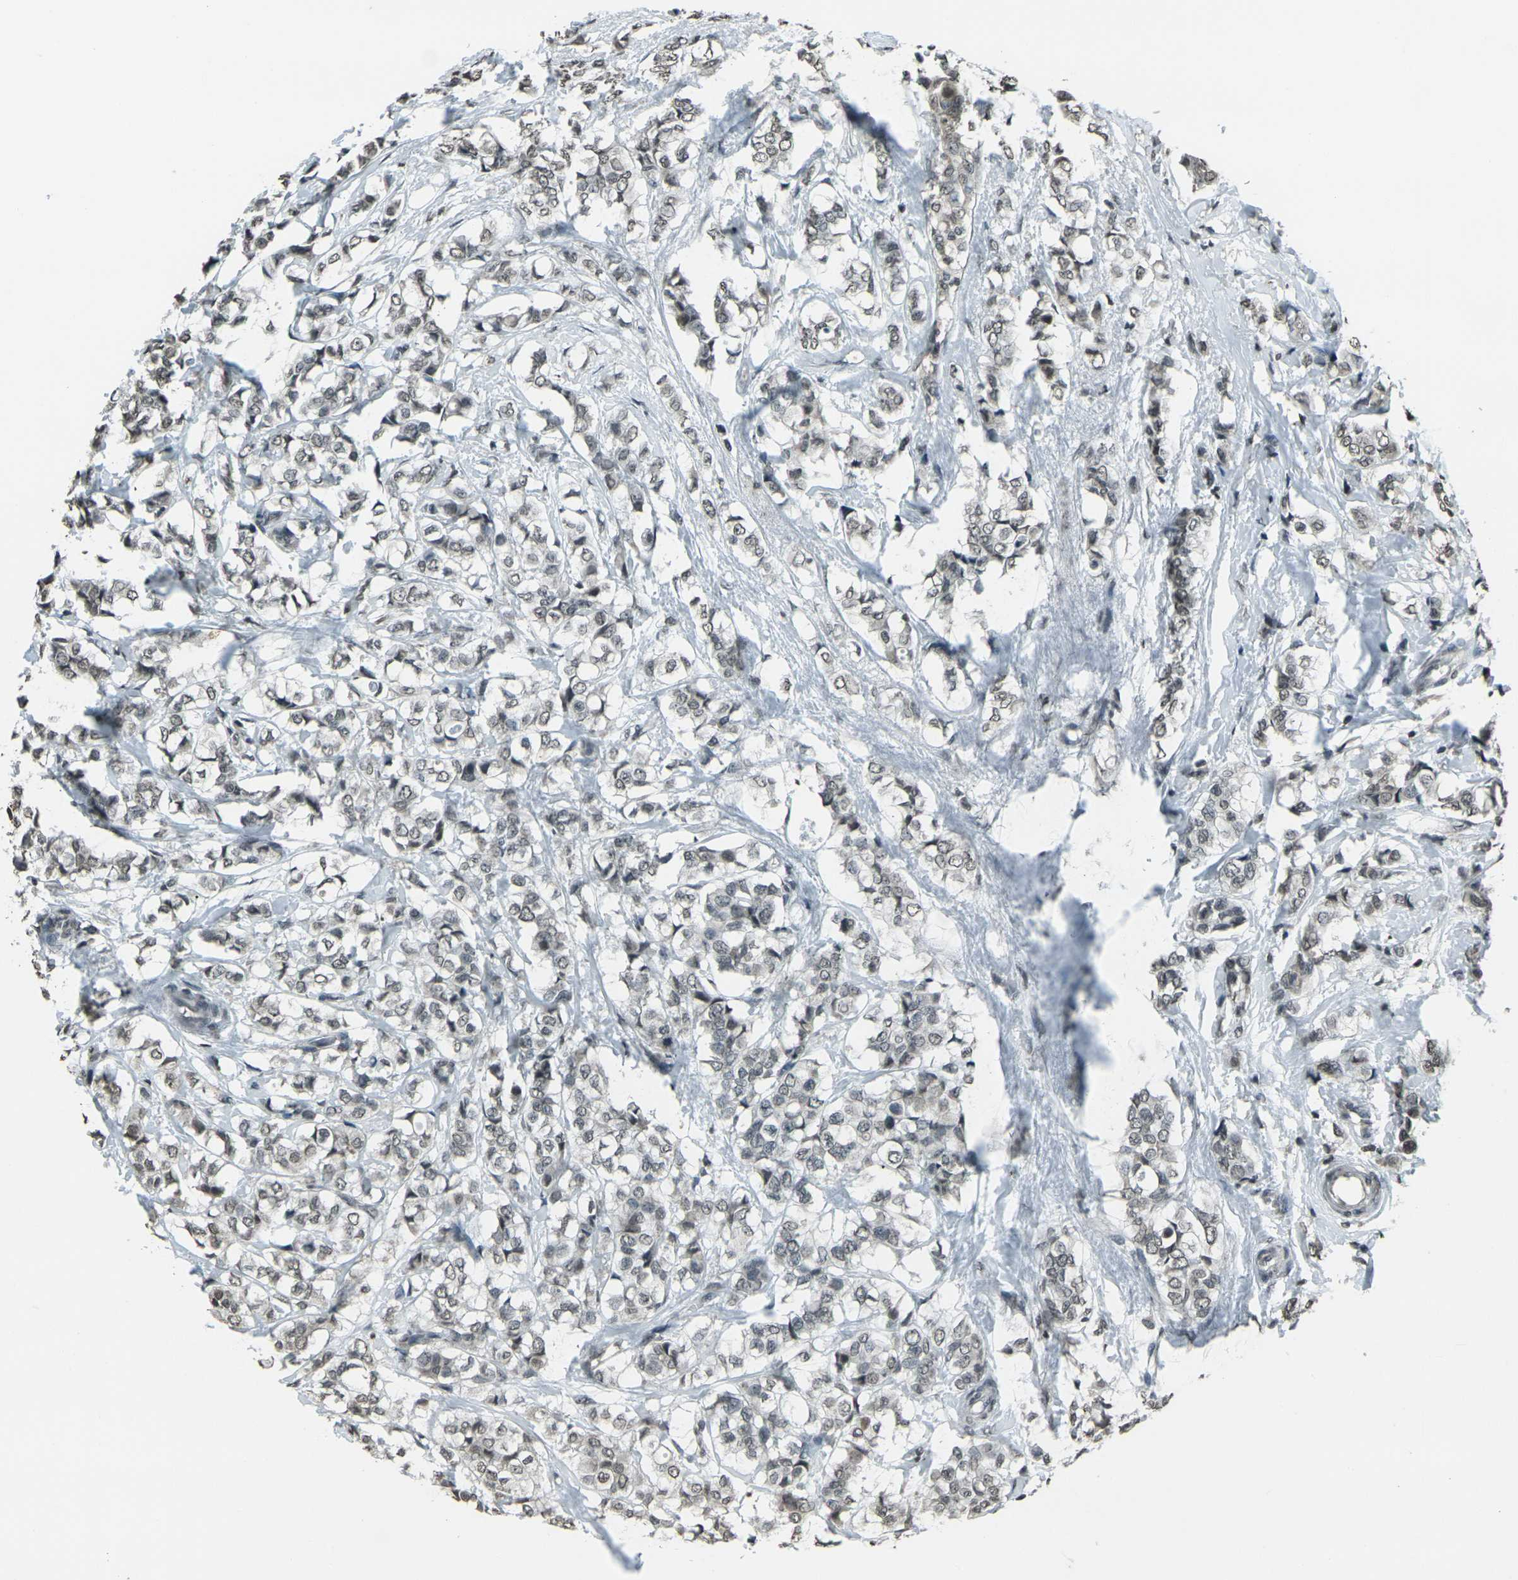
{"staining": {"intensity": "weak", "quantity": "25%-75%", "location": "nuclear"}, "tissue": "breast cancer", "cell_type": "Tumor cells", "image_type": "cancer", "snomed": [{"axis": "morphology", "description": "Lobular carcinoma"}, {"axis": "topography", "description": "Breast"}], "caption": "Immunohistochemistry (IHC) (DAB (3,3'-diaminobenzidine)) staining of breast cancer exhibits weak nuclear protein expression in approximately 25%-75% of tumor cells.", "gene": "PRPF8", "patient": {"sex": "female", "age": 60}}